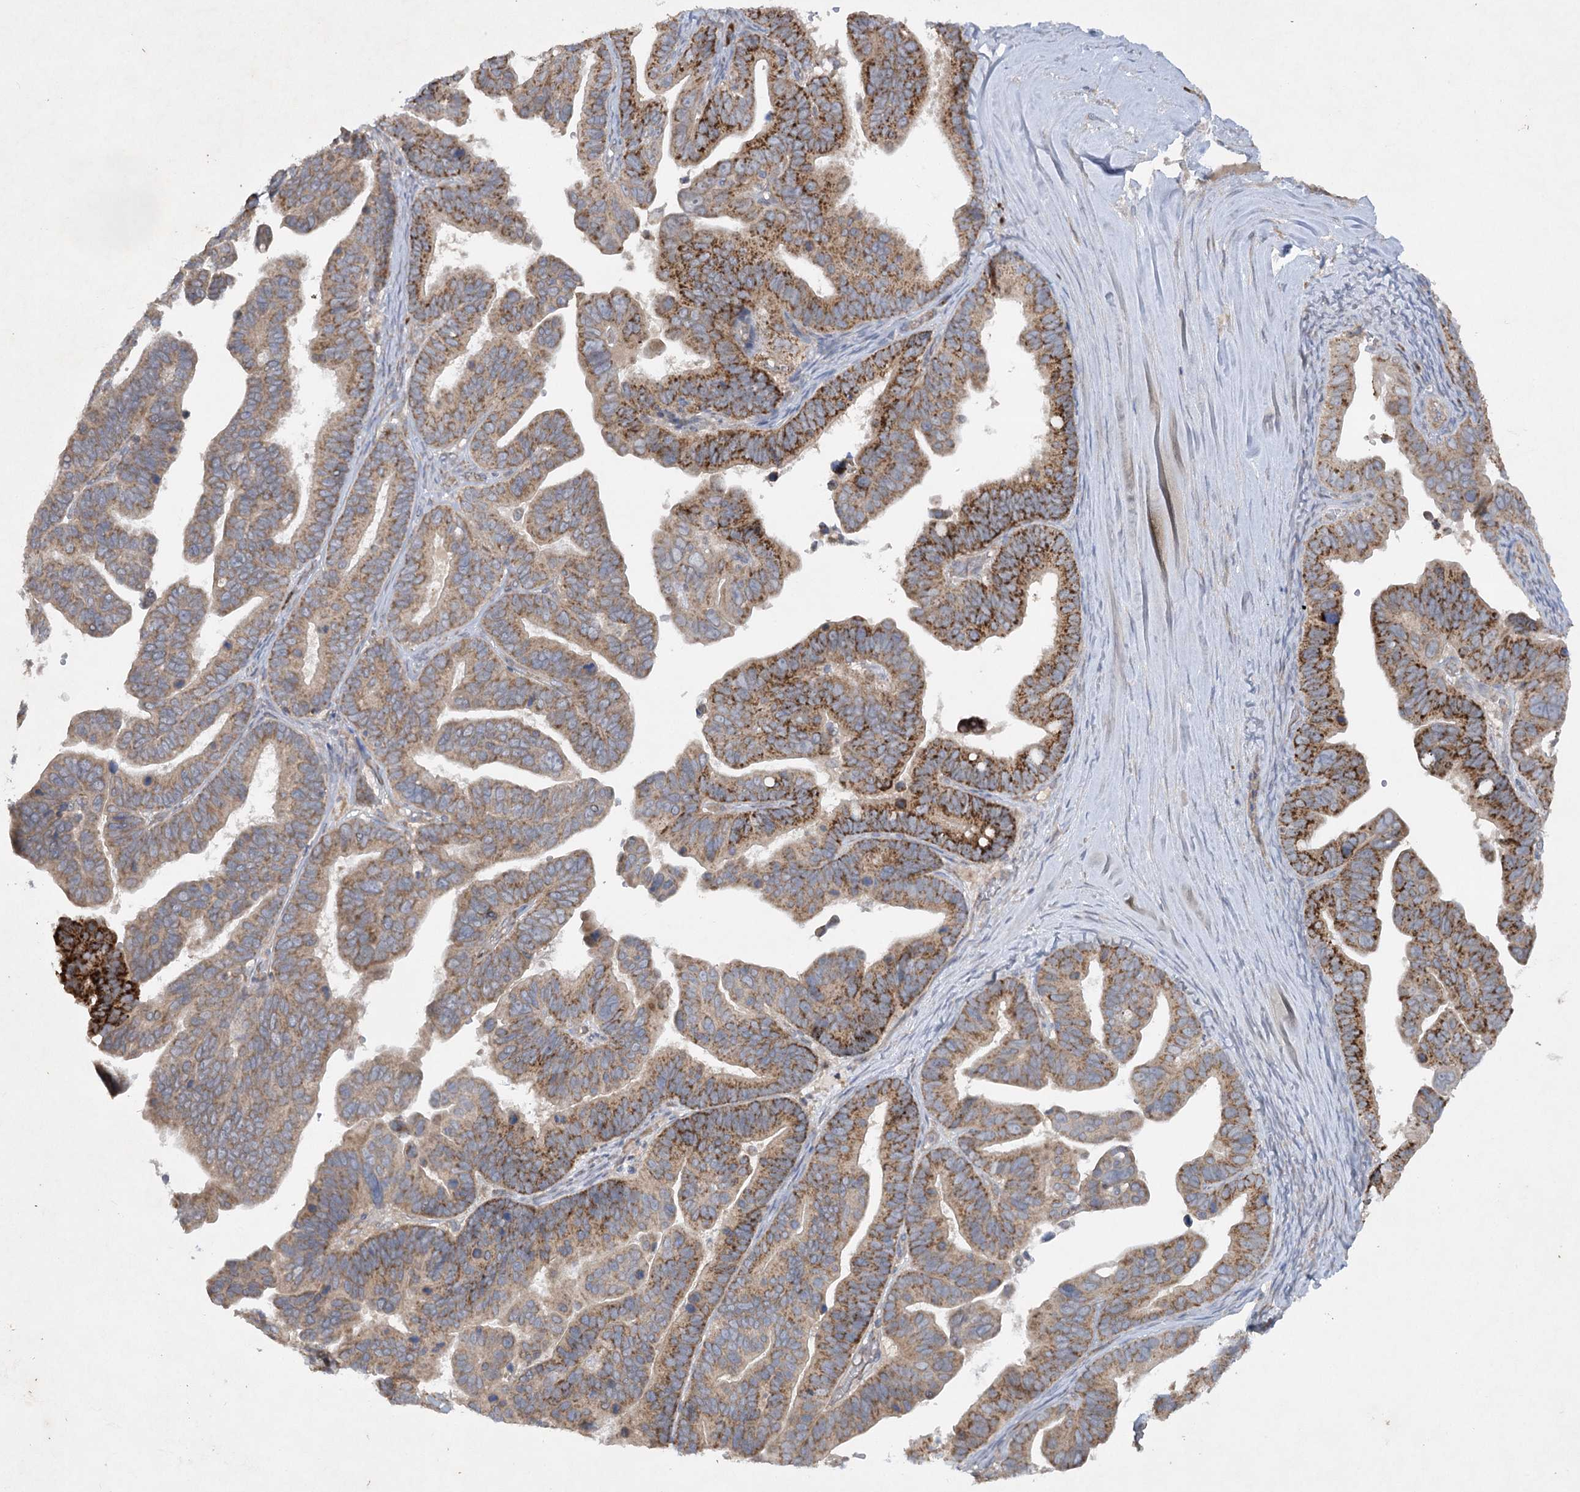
{"staining": {"intensity": "strong", "quantity": ">75%", "location": "cytoplasmic/membranous"}, "tissue": "ovarian cancer", "cell_type": "Tumor cells", "image_type": "cancer", "snomed": [{"axis": "morphology", "description": "Cystadenocarcinoma, serous, NOS"}, {"axis": "topography", "description": "Ovary"}], "caption": "An image showing strong cytoplasmic/membranous expression in about >75% of tumor cells in ovarian cancer (serous cystadenocarcinoma), as visualized by brown immunohistochemical staining.", "gene": "TRAF3IP1", "patient": {"sex": "female", "age": 56}}